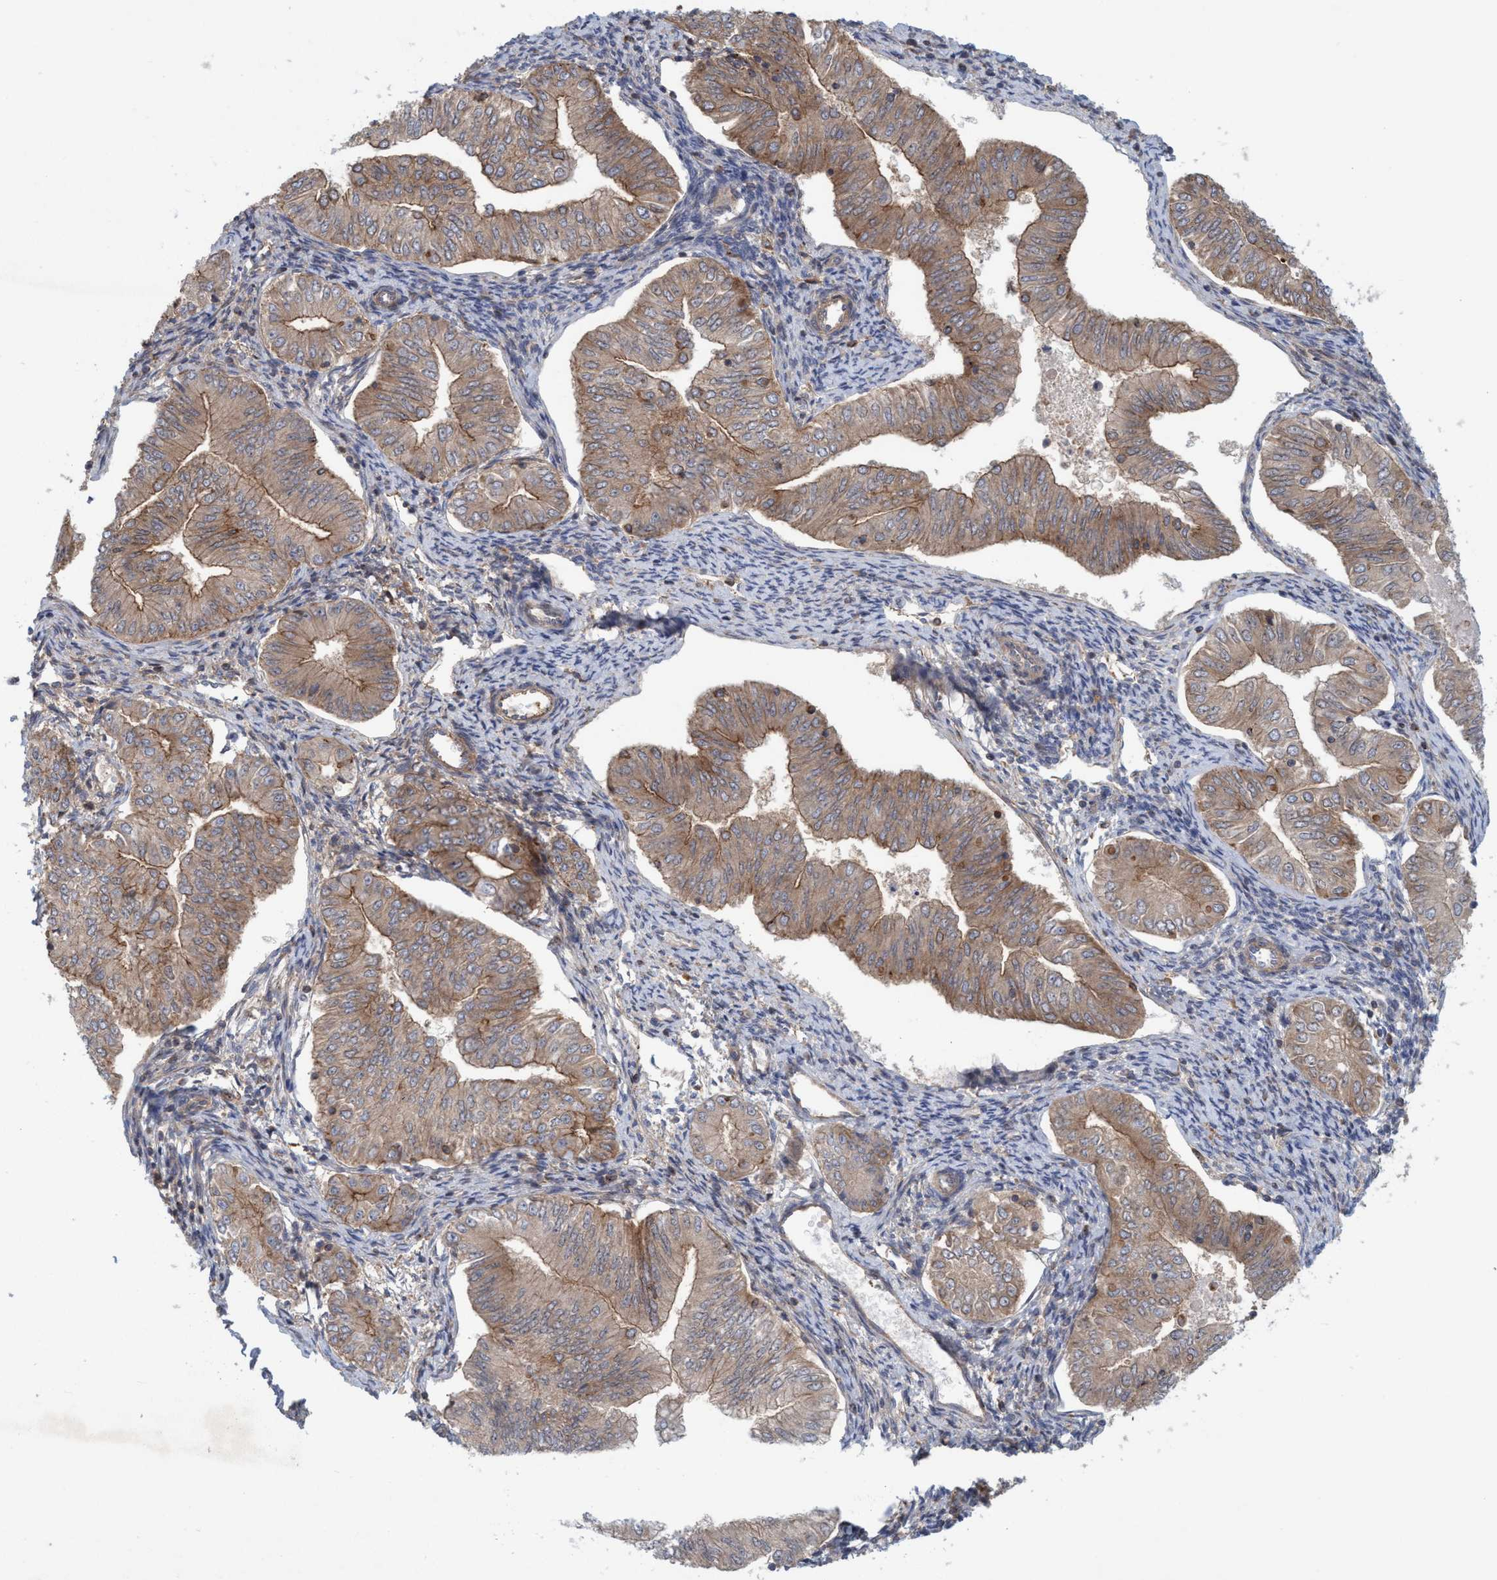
{"staining": {"intensity": "moderate", "quantity": ">75%", "location": "cytoplasmic/membranous"}, "tissue": "endometrial cancer", "cell_type": "Tumor cells", "image_type": "cancer", "snomed": [{"axis": "morphology", "description": "Normal tissue, NOS"}, {"axis": "morphology", "description": "Adenocarcinoma, NOS"}, {"axis": "topography", "description": "Endometrium"}], "caption": "Protein analysis of endometrial cancer tissue shows moderate cytoplasmic/membranous staining in approximately >75% of tumor cells.", "gene": "SPECC1", "patient": {"sex": "female", "age": 53}}